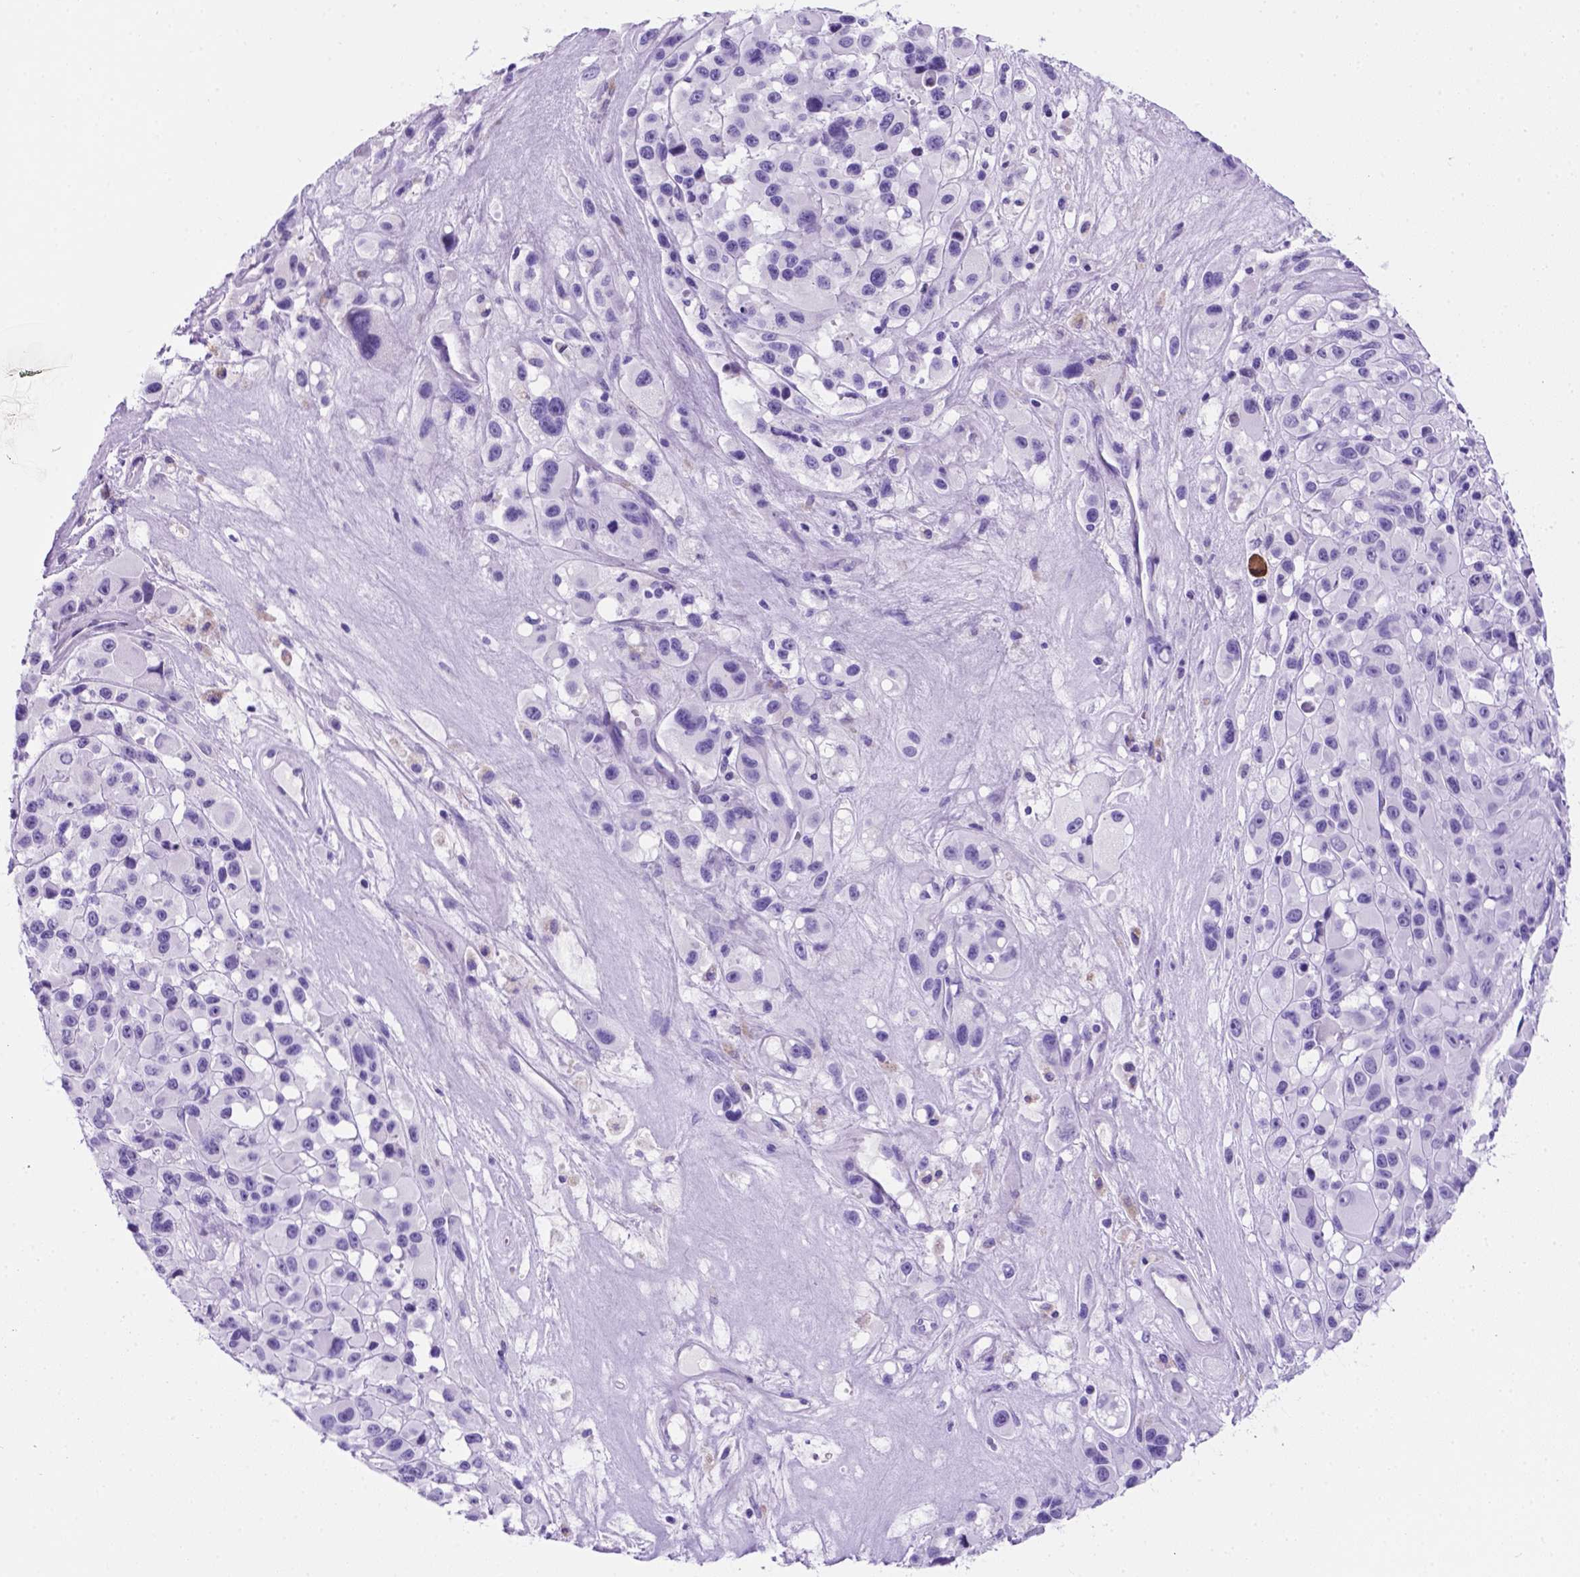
{"staining": {"intensity": "negative", "quantity": "none", "location": "none"}, "tissue": "melanoma", "cell_type": "Tumor cells", "image_type": "cancer", "snomed": [{"axis": "morphology", "description": "Malignant melanoma, Metastatic site"}, {"axis": "topography", "description": "Lymph node"}], "caption": "A high-resolution micrograph shows immunohistochemistry (IHC) staining of melanoma, which demonstrates no significant staining in tumor cells. Brightfield microscopy of IHC stained with DAB (3,3'-diaminobenzidine) (brown) and hematoxylin (blue), captured at high magnification.", "gene": "C17orf107", "patient": {"sex": "female", "age": 65}}